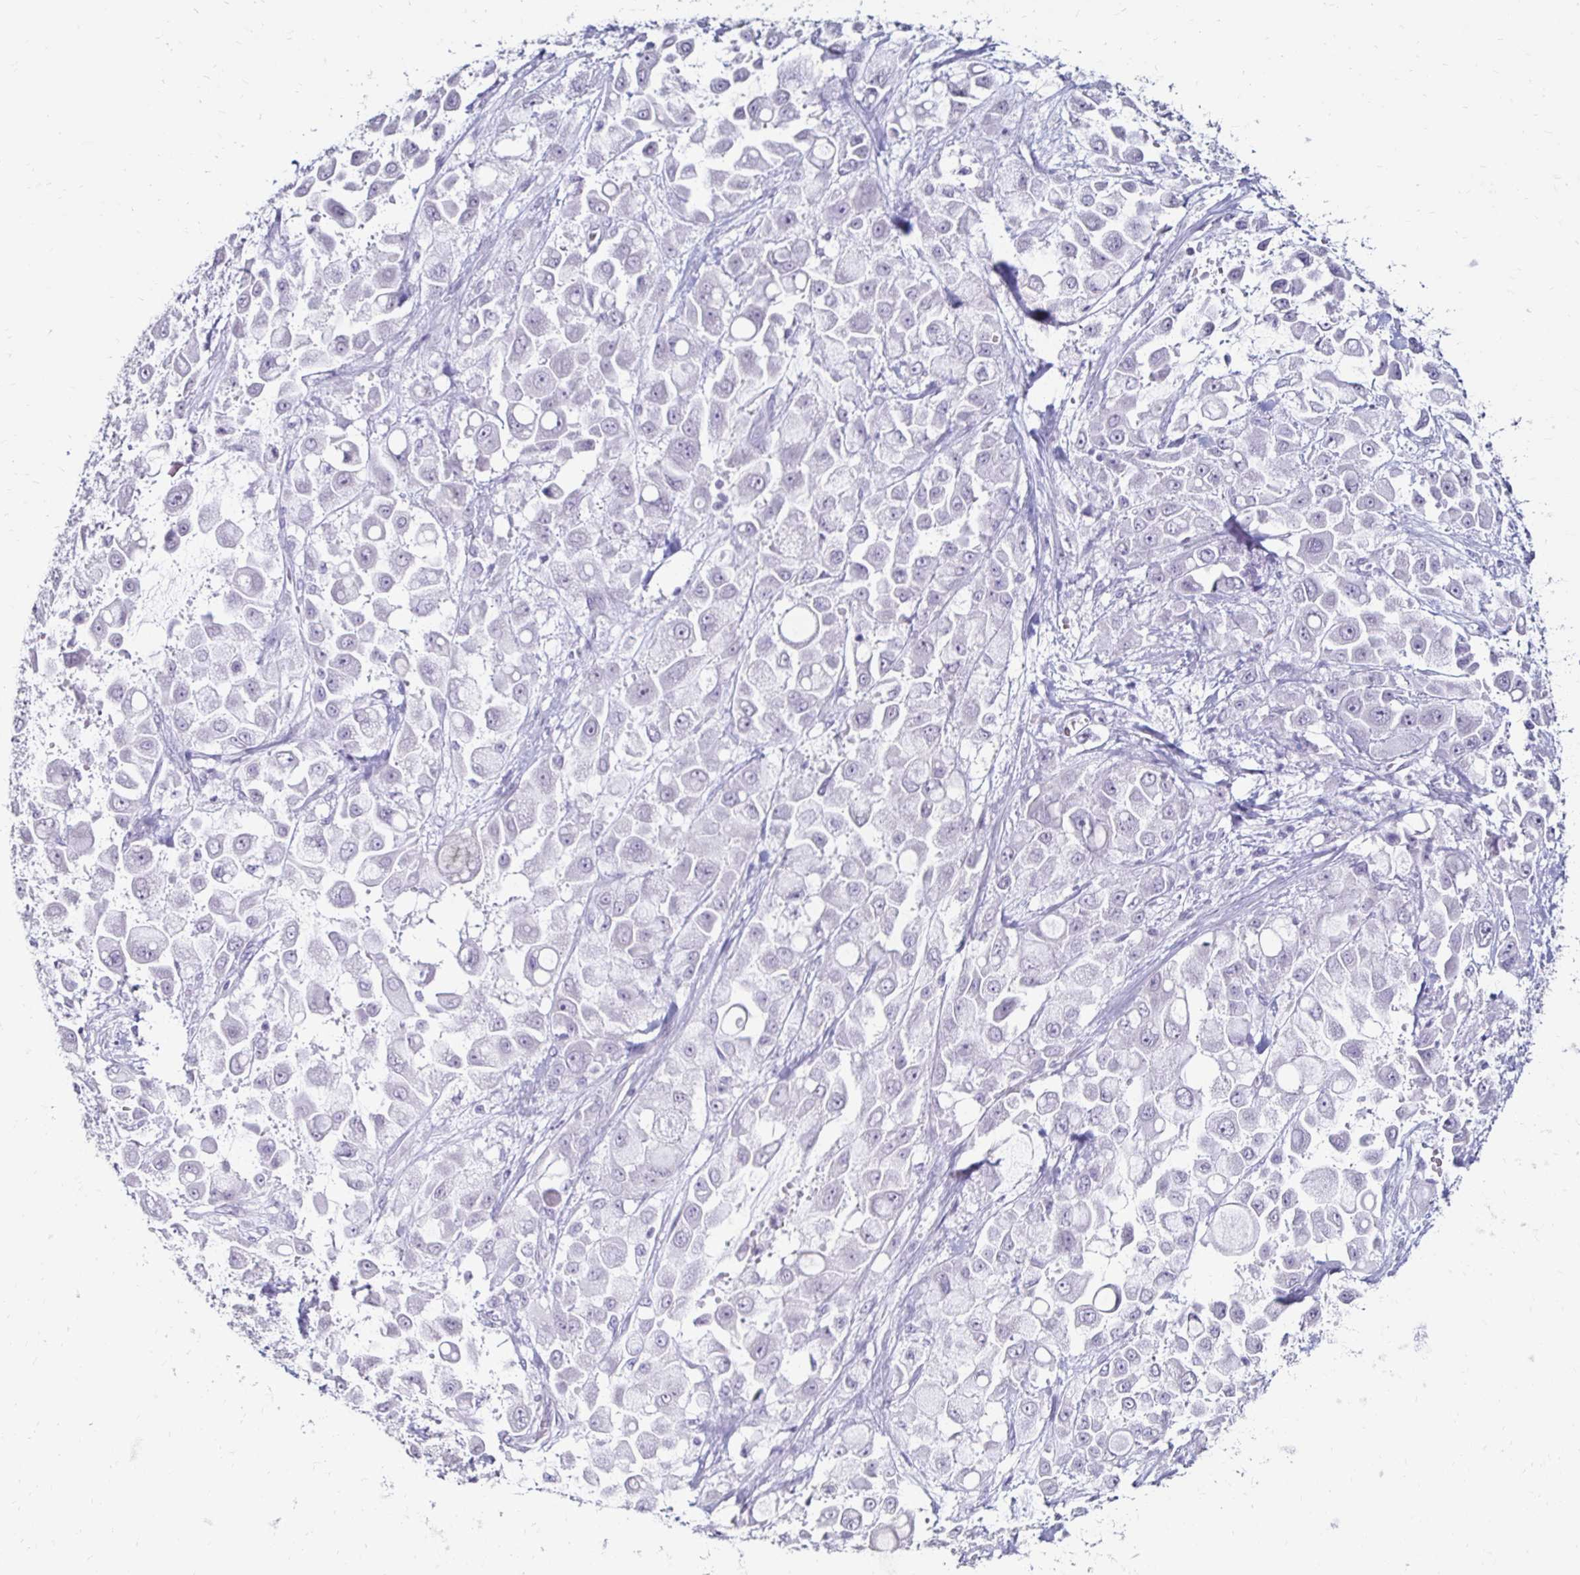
{"staining": {"intensity": "negative", "quantity": "none", "location": "none"}, "tissue": "stomach cancer", "cell_type": "Tumor cells", "image_type": "cancer", "snomed": [{"axis": "morphology", "description": "Adenocarcinoma, NOS"}, {"axis": "topography", "description": "Stomach"}], "caption": "The immunohistochemistry micrograph has no significant positivity in tumor cells of stomach adenocarcinoma tissue.", "gene": "TOMM34", "patient": {"sex": "female", "age": 76}}